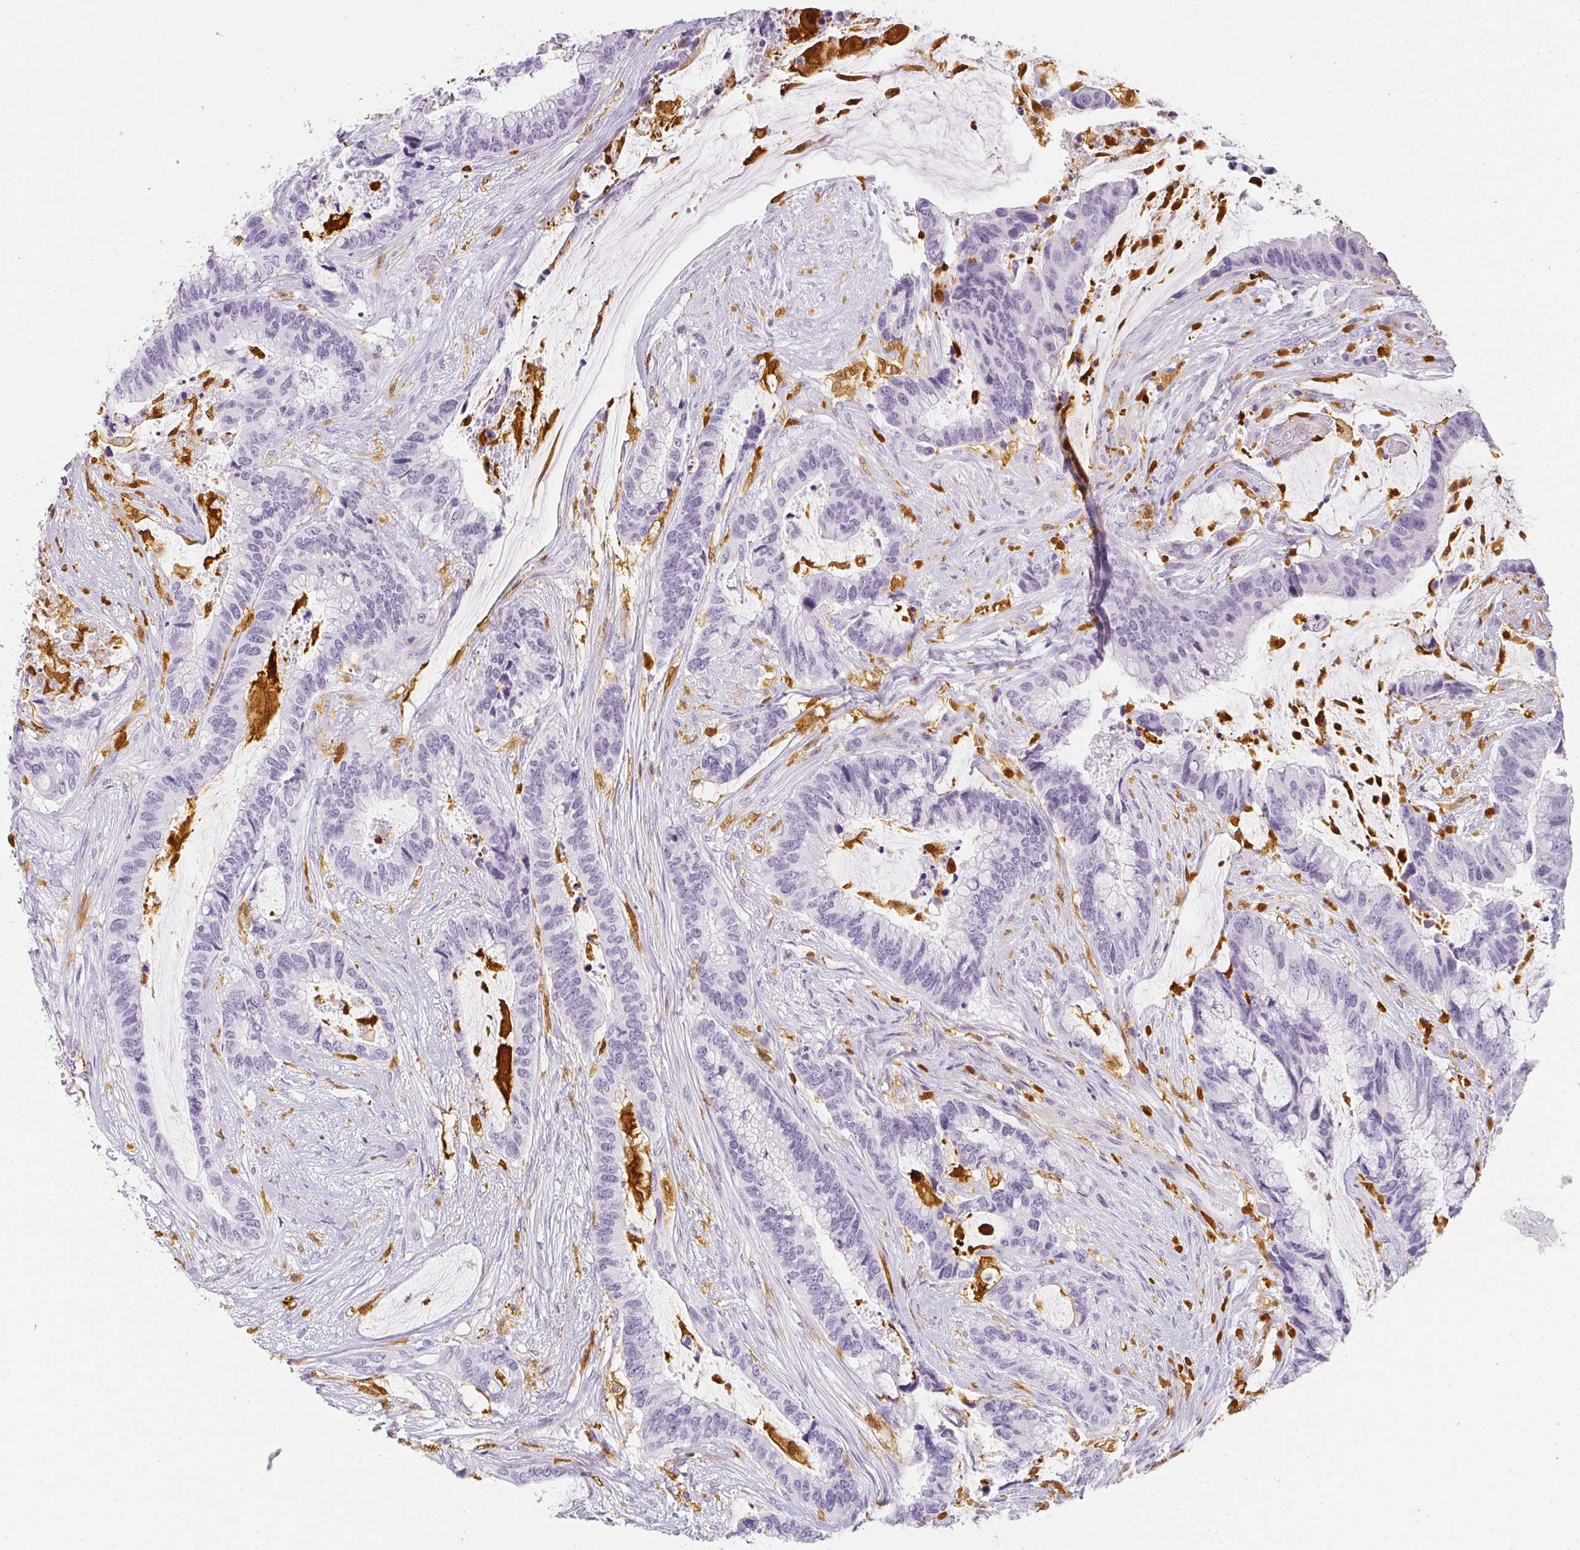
{"staining": {"intensity": "negative", "quantity": "none", "location": "none"}, "tissue": "colorectal cancer", "cell_type": "Tumor cells", "image_type": "cancer", "snomed": [{"axis": "morphology", "description": "Adenocarcinoma, NOS"}, {"axis": "topography", "description": "Rectum"}], "caption": "This is an immunohistochemistry photomicrograph of human colorectal cancer (adenocarcinoma). There is no staining in tumor cells.", "gene": "HK3", "patient": {"sex": "female", "age": 59}}